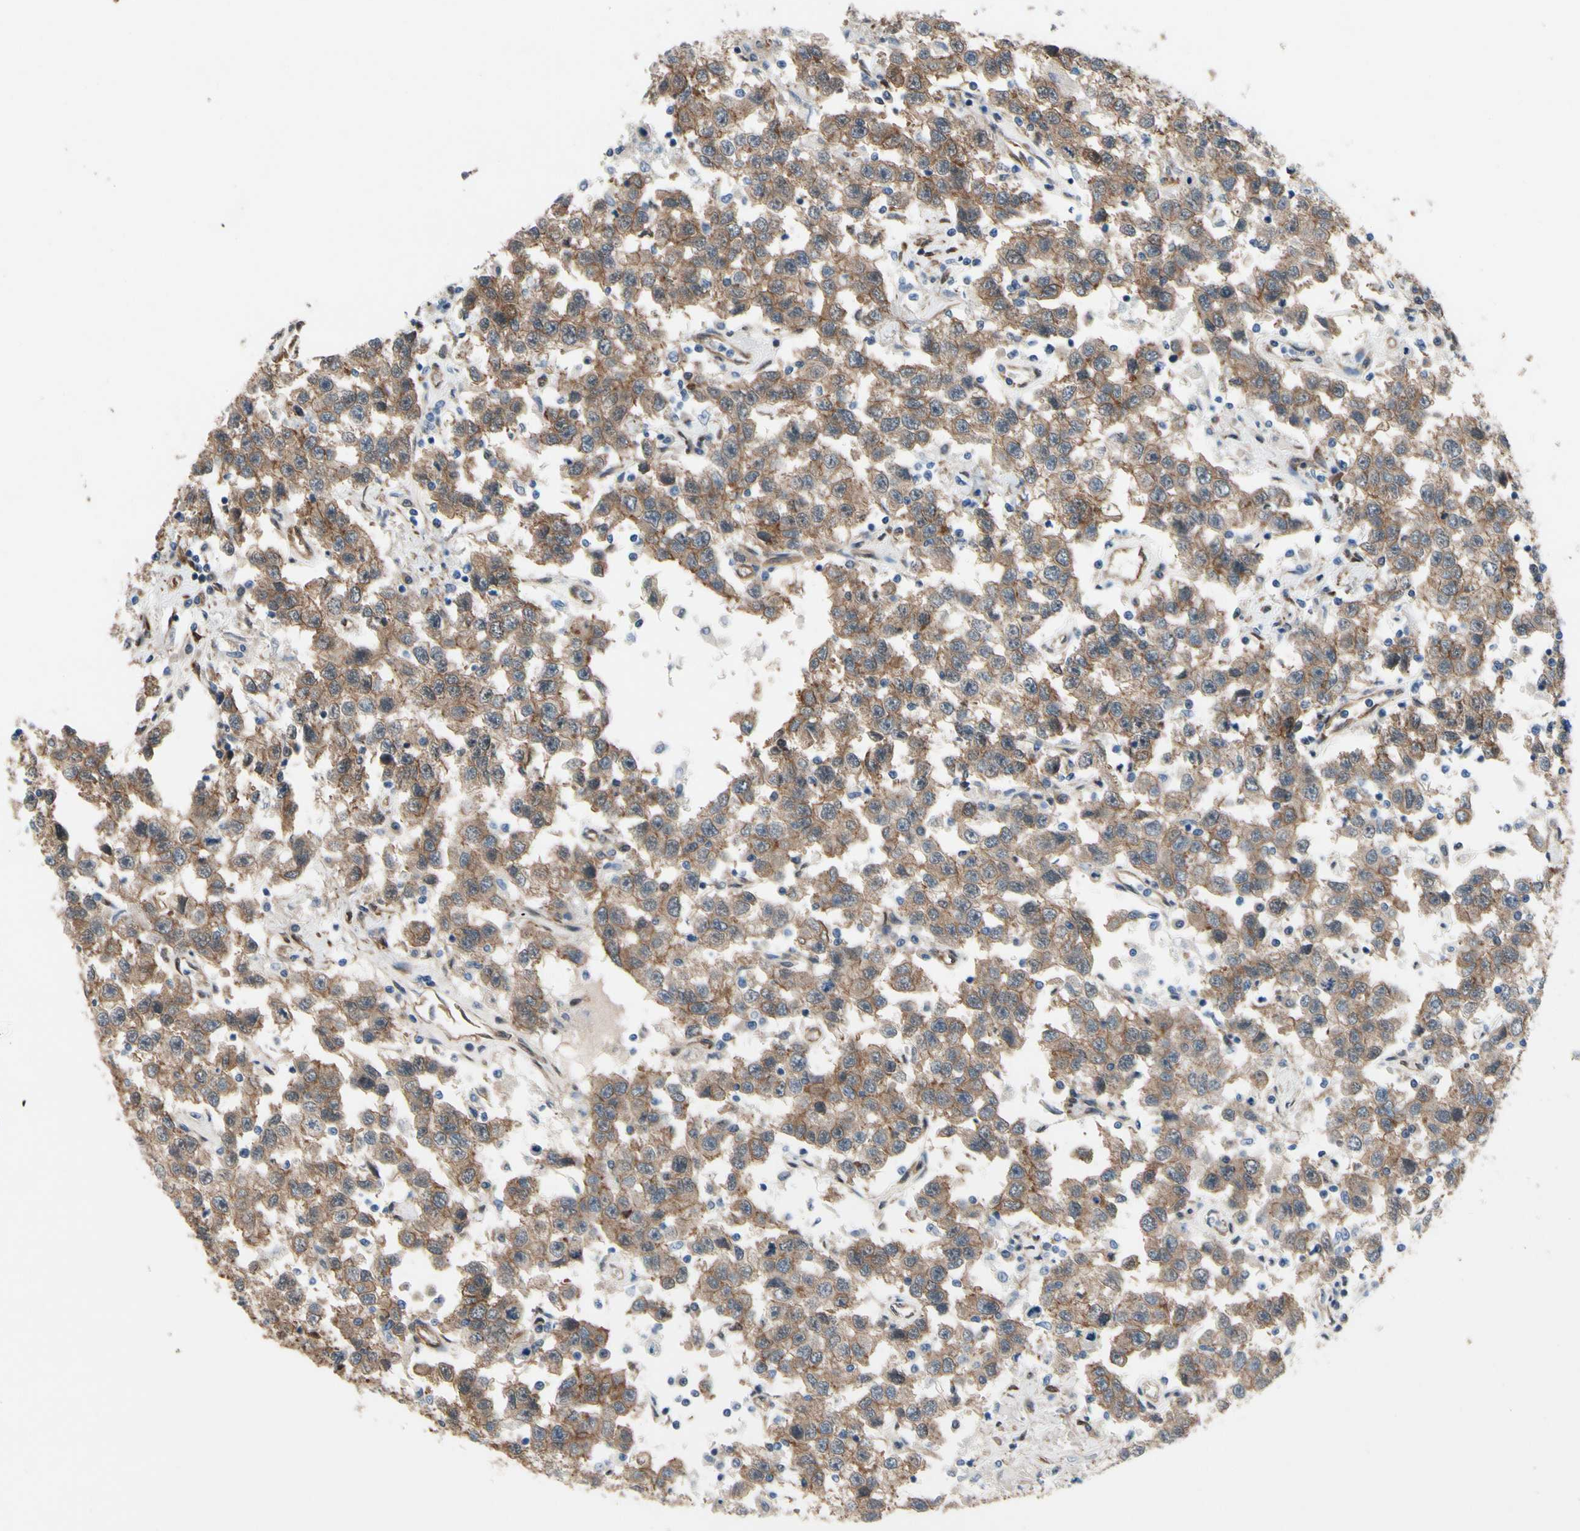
{"staining": {"intensity": "moderate", "quantity": ">75%", "location": "cytoplasmic/membranous"}, "tissue": "testis cancer", "cell_type": "Tumor cells", "image_type": "cancer", "snomed": [{"axis": "morphology", "description": "Seminoma, NOS"}, {"axis": "topography", "description": "Testis"}], "caption": "This is an image of immunohistochemistry staining of testis seminoma, which shows moderate staining in the cytoplasmic/membranous of tumor cells.", "gene": "CTTNBP2", "patient": {"sex": "male", "age": 41}}